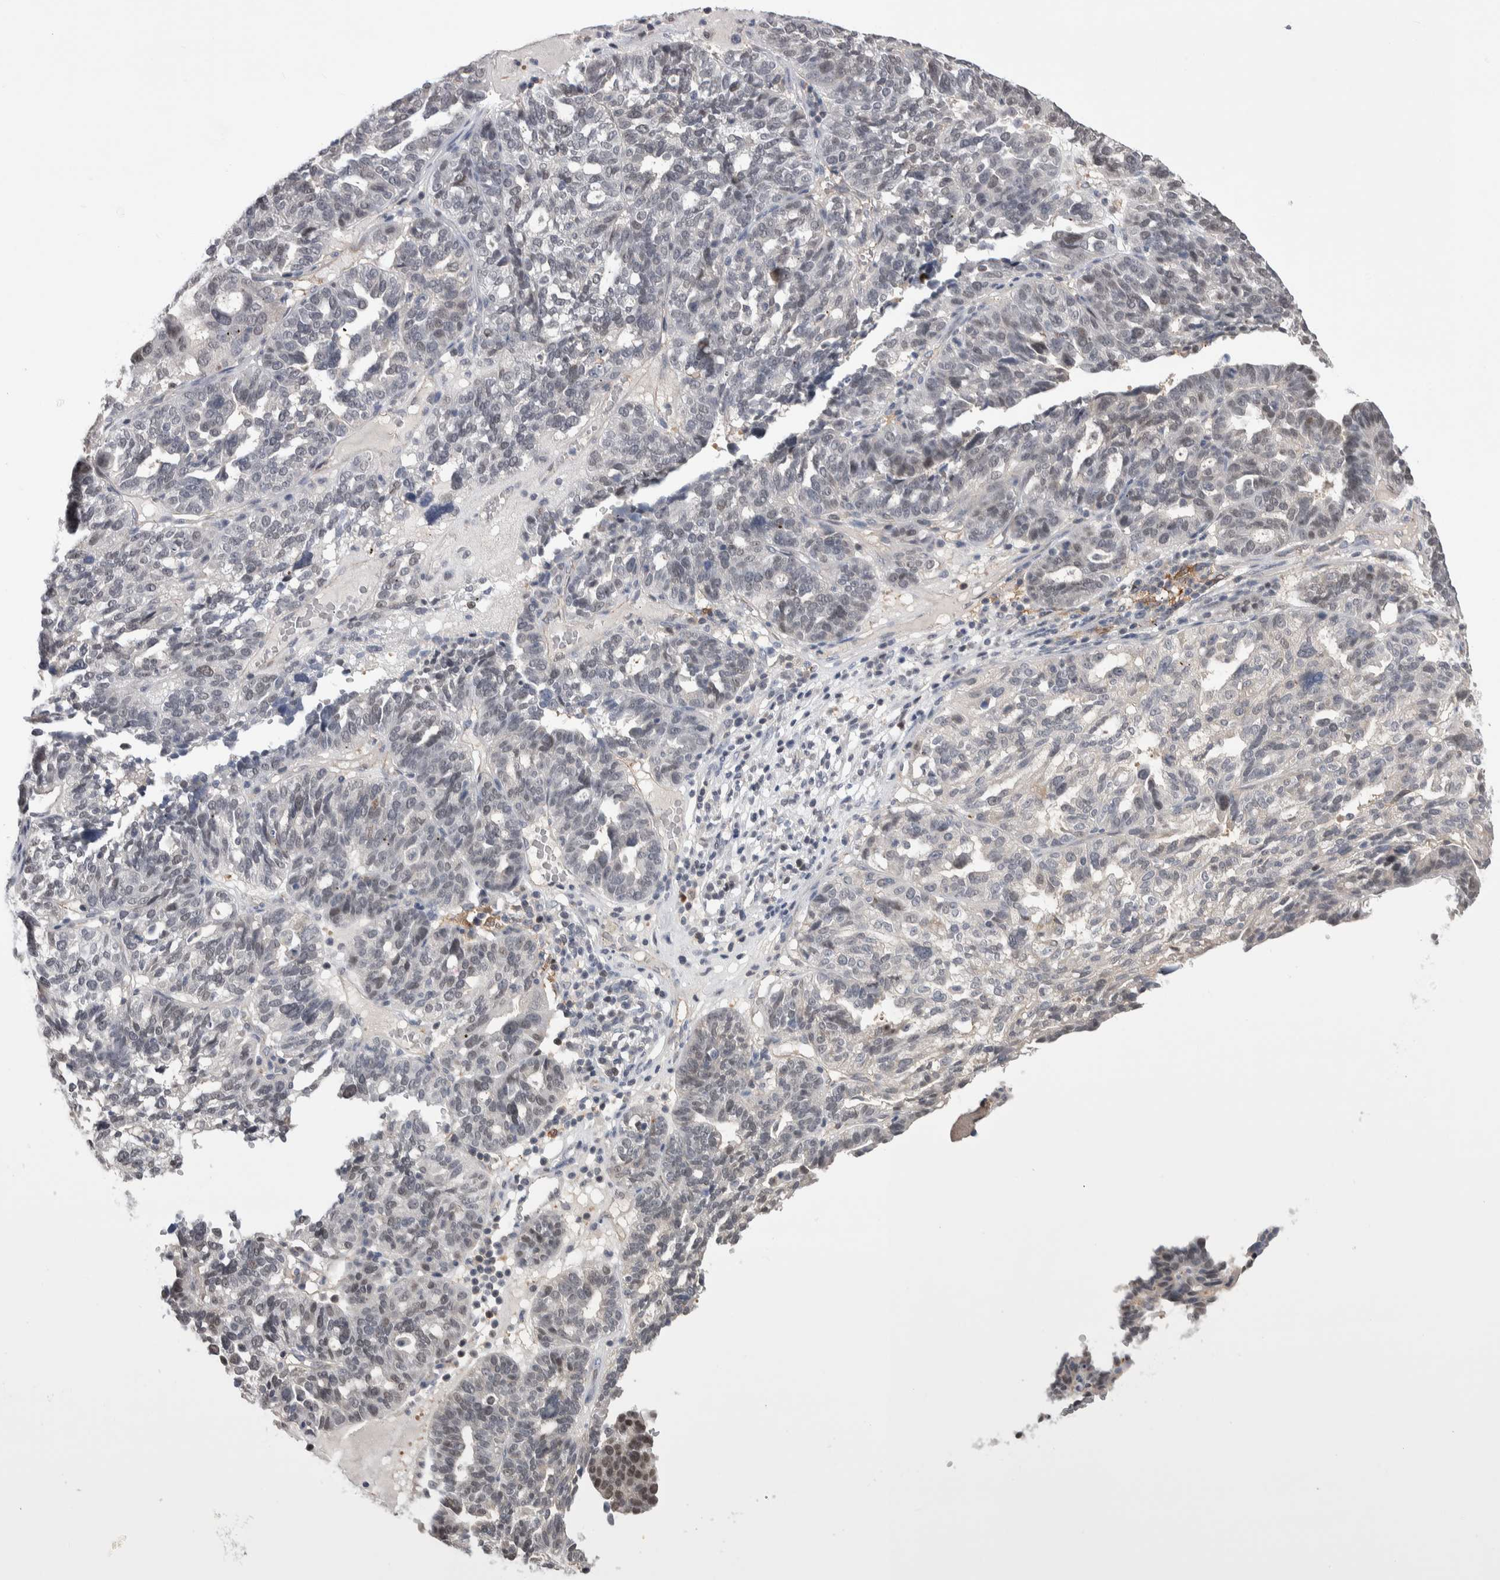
{"staining": {"intensity": "weak", "quantity": "<25%", "location": "nuclear"}, "tissue": "ovarian cancer", "cell_type": "Tumor cells", "image_type": "cancer", "snomed": [{"axis": "morphology", "description": "Cystadenocarcinoma, serous, NOS"}, {"axis": "topography", "description": "Ovary"}], "caption": "Immunohistochemistry micrograph of human serous cystadenocarcinoma (ovarian) stained for a protein (brown), which demonstrates no expression in tumor cells. The staining was performed using DAB to visualize the protein expression in brown, while the nuclei were stained in blue with hematoxylin (Magnification: 20x).", "gene": "ZBTB49", "patient": {"sex": "female", "age": 59}}